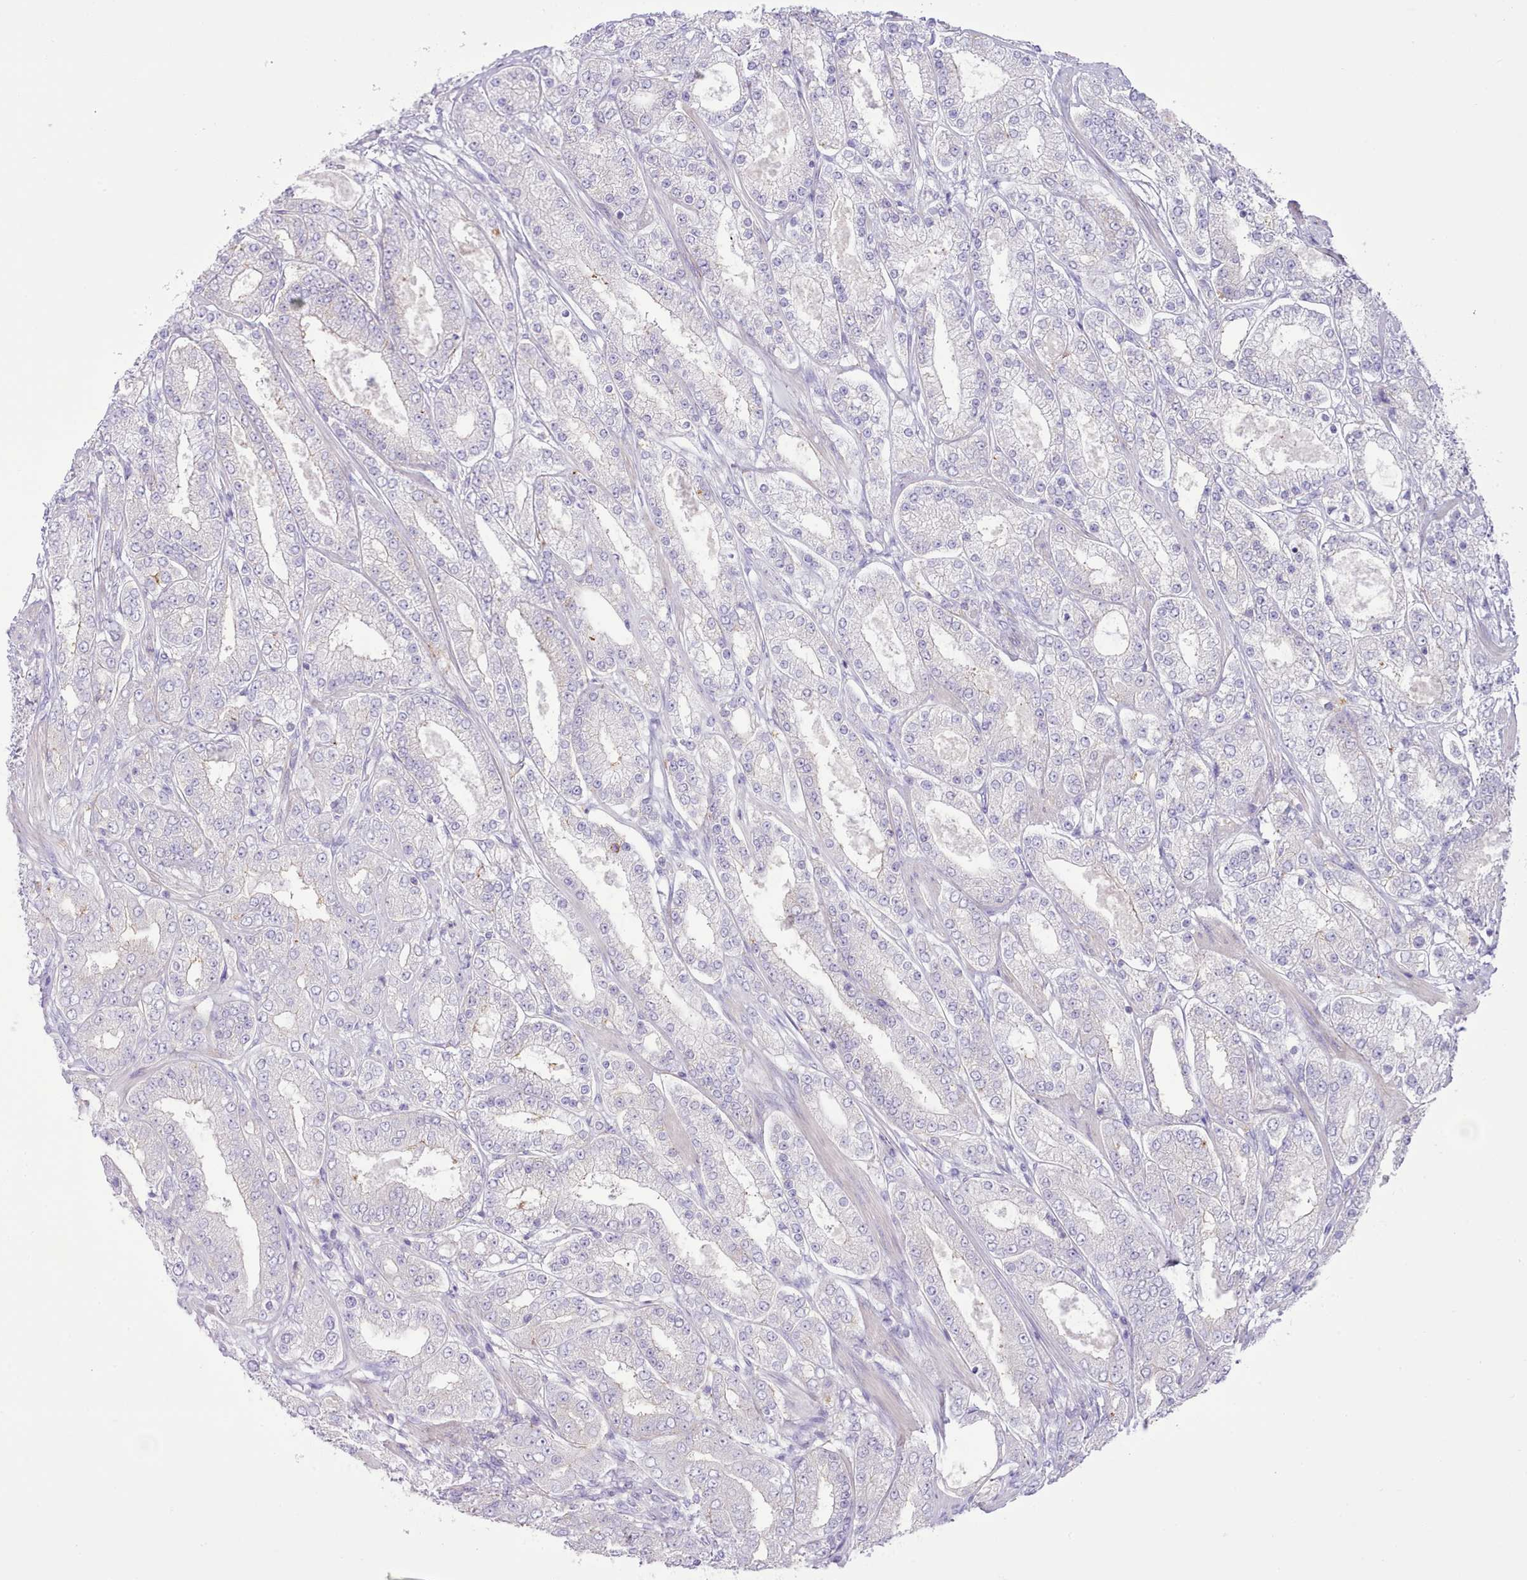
{"staining": {"intensity": "negative", "quantity": "none", "location": "none"}, "tissue": "prostate cancer", "cell_type": "Tumor cells", "image_type": "cancer", "snomed": [{"axis": "morphology", "description": "Adenocarcinoma, High grade"}, {"axis": "topography", "description": "Prostate"}], "caption": "This is an immunohistochemistry micrograph of prostate cancer. There is no positivity in tumor cells.", "gene": "MDFI", "patient": {"sex": "male", "age": 68}}